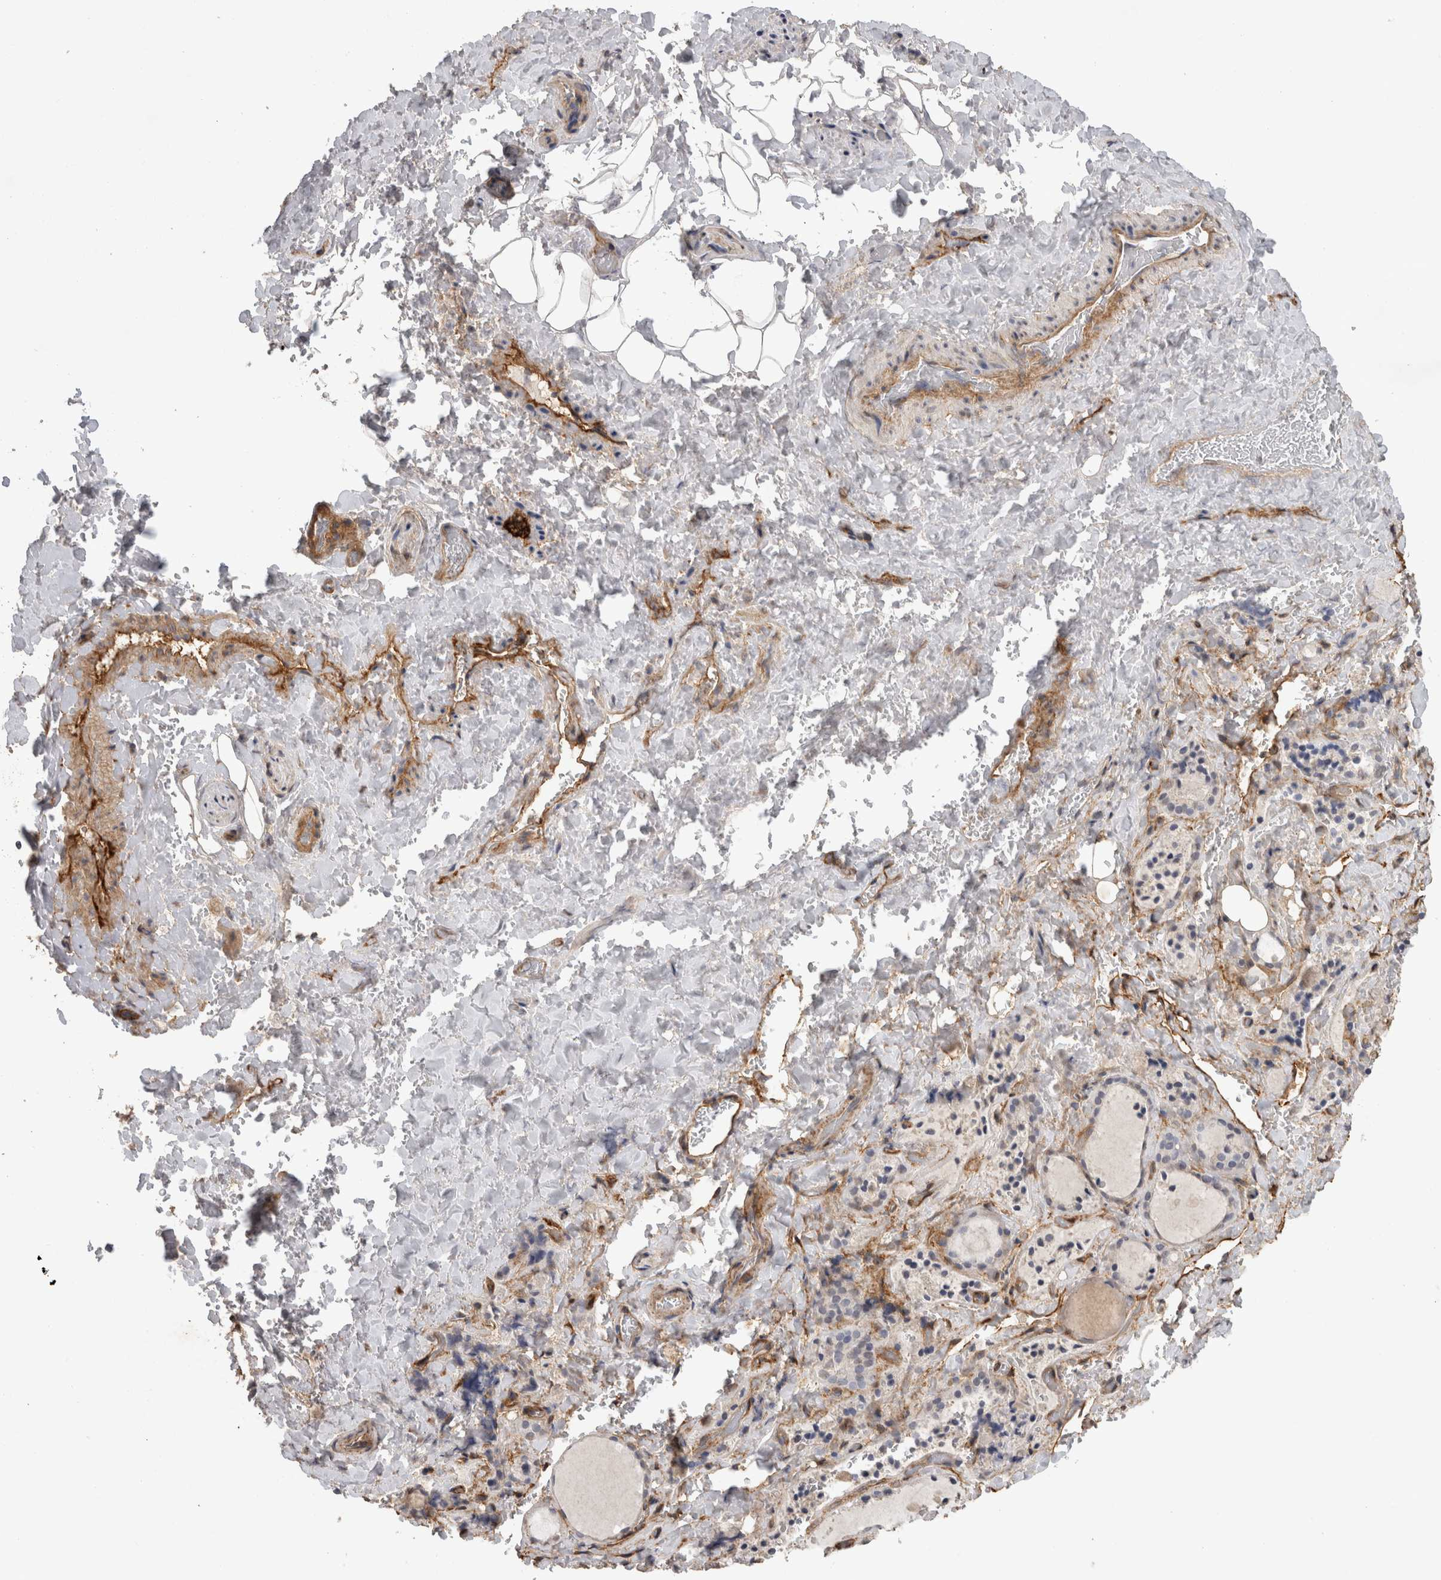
{"staining": {"intensity": "negative", "quantity": "none", "location": "none"}, "tissue": "thyroid gland", "cell_type": "Glandular cells", "image_type": "normal", "snomed": [{"axis": "morphology", "description": "Normal tissue, NOS"}, {"axis": "topography", "description": "Thyroid gland"}], "caption": "Immunohistochemistry of normal thyroid gland exhibits no expression in glandular cells.", "gene": "RECK", "patient": {"sex": "female", "age": 44}}